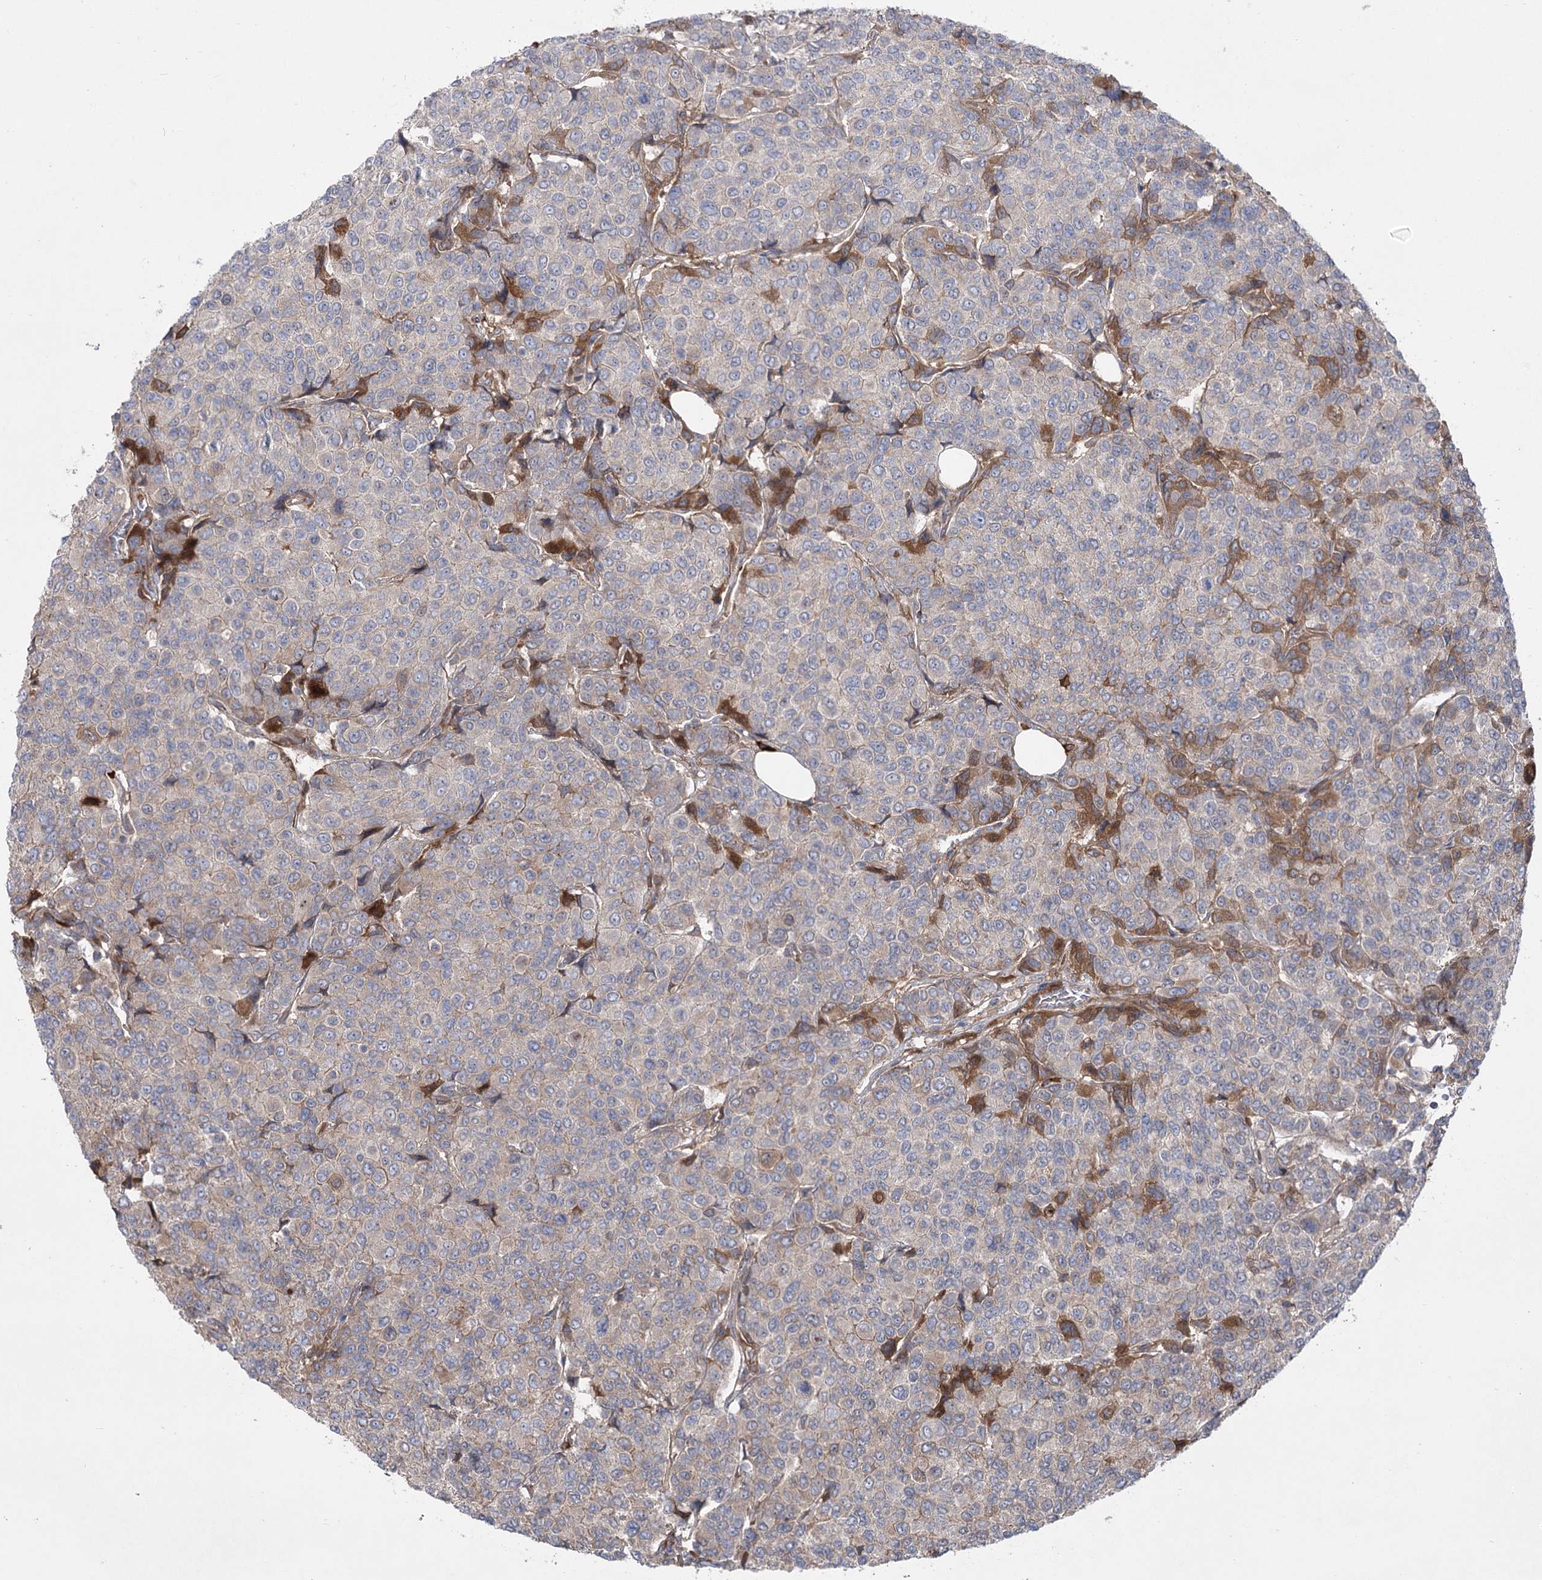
{"staining": {"intensity": "weak", "quantity": "<25%", "location": "cytoplasmic/membranous"}, "tissue": "breast cancer", "cell_type": "Tumor cells", "image_type": "cancer", "snomed": [{"axis": "morphology", "description": "Duct carcinoma"}, {"axis": "topography", "description": "Breast"}], "caption": "Immunohistochemistry (IHC) of human breast cancer shows no positivity in tumor cells.", "gene": "PLEKHA5", "patient": {"sex": "female", "age": 55}}